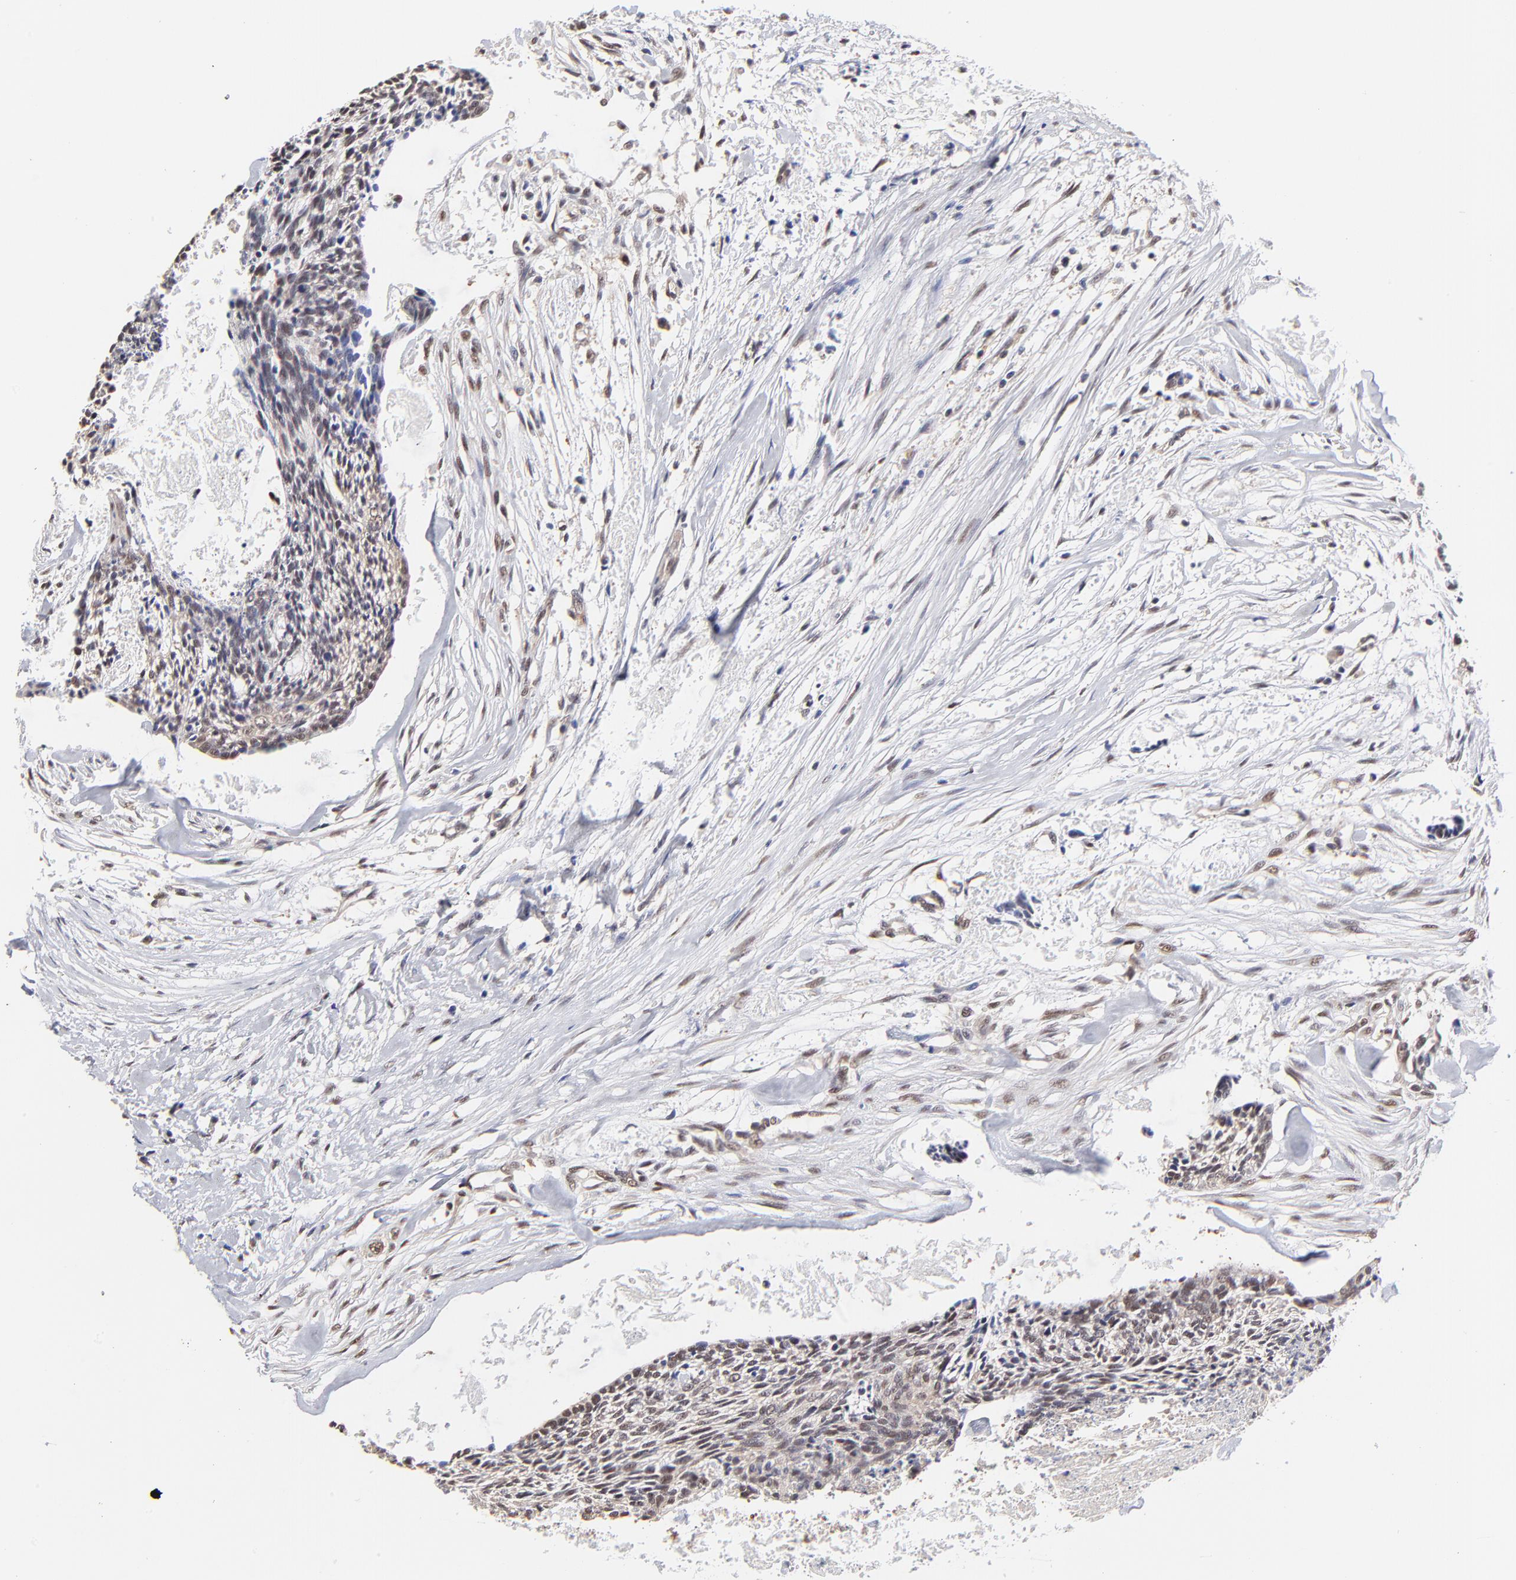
{"staining": {"intensity": "weak", "quantity": "25%-75%", "location": "nuclear"}, "tissue": "head and neck cancer", "cell_type": "Tumor cells", "image_type": "cancer", "snomed": [{"axis": "morphology", "description": "Squamous cell carcinoma, NOS"}, {"axis": "topography", "description": "Salivary gland"}, {"axis": "topography", "description": "Head-Neck"}], "caption": "The immunohistochemical stain shows weak nuclear staining in tumor cells of squamous cell carcinoma (head and neck) tissue.", "gene": "PSMC4", "patient": {"sex": "male", "age": 70}}